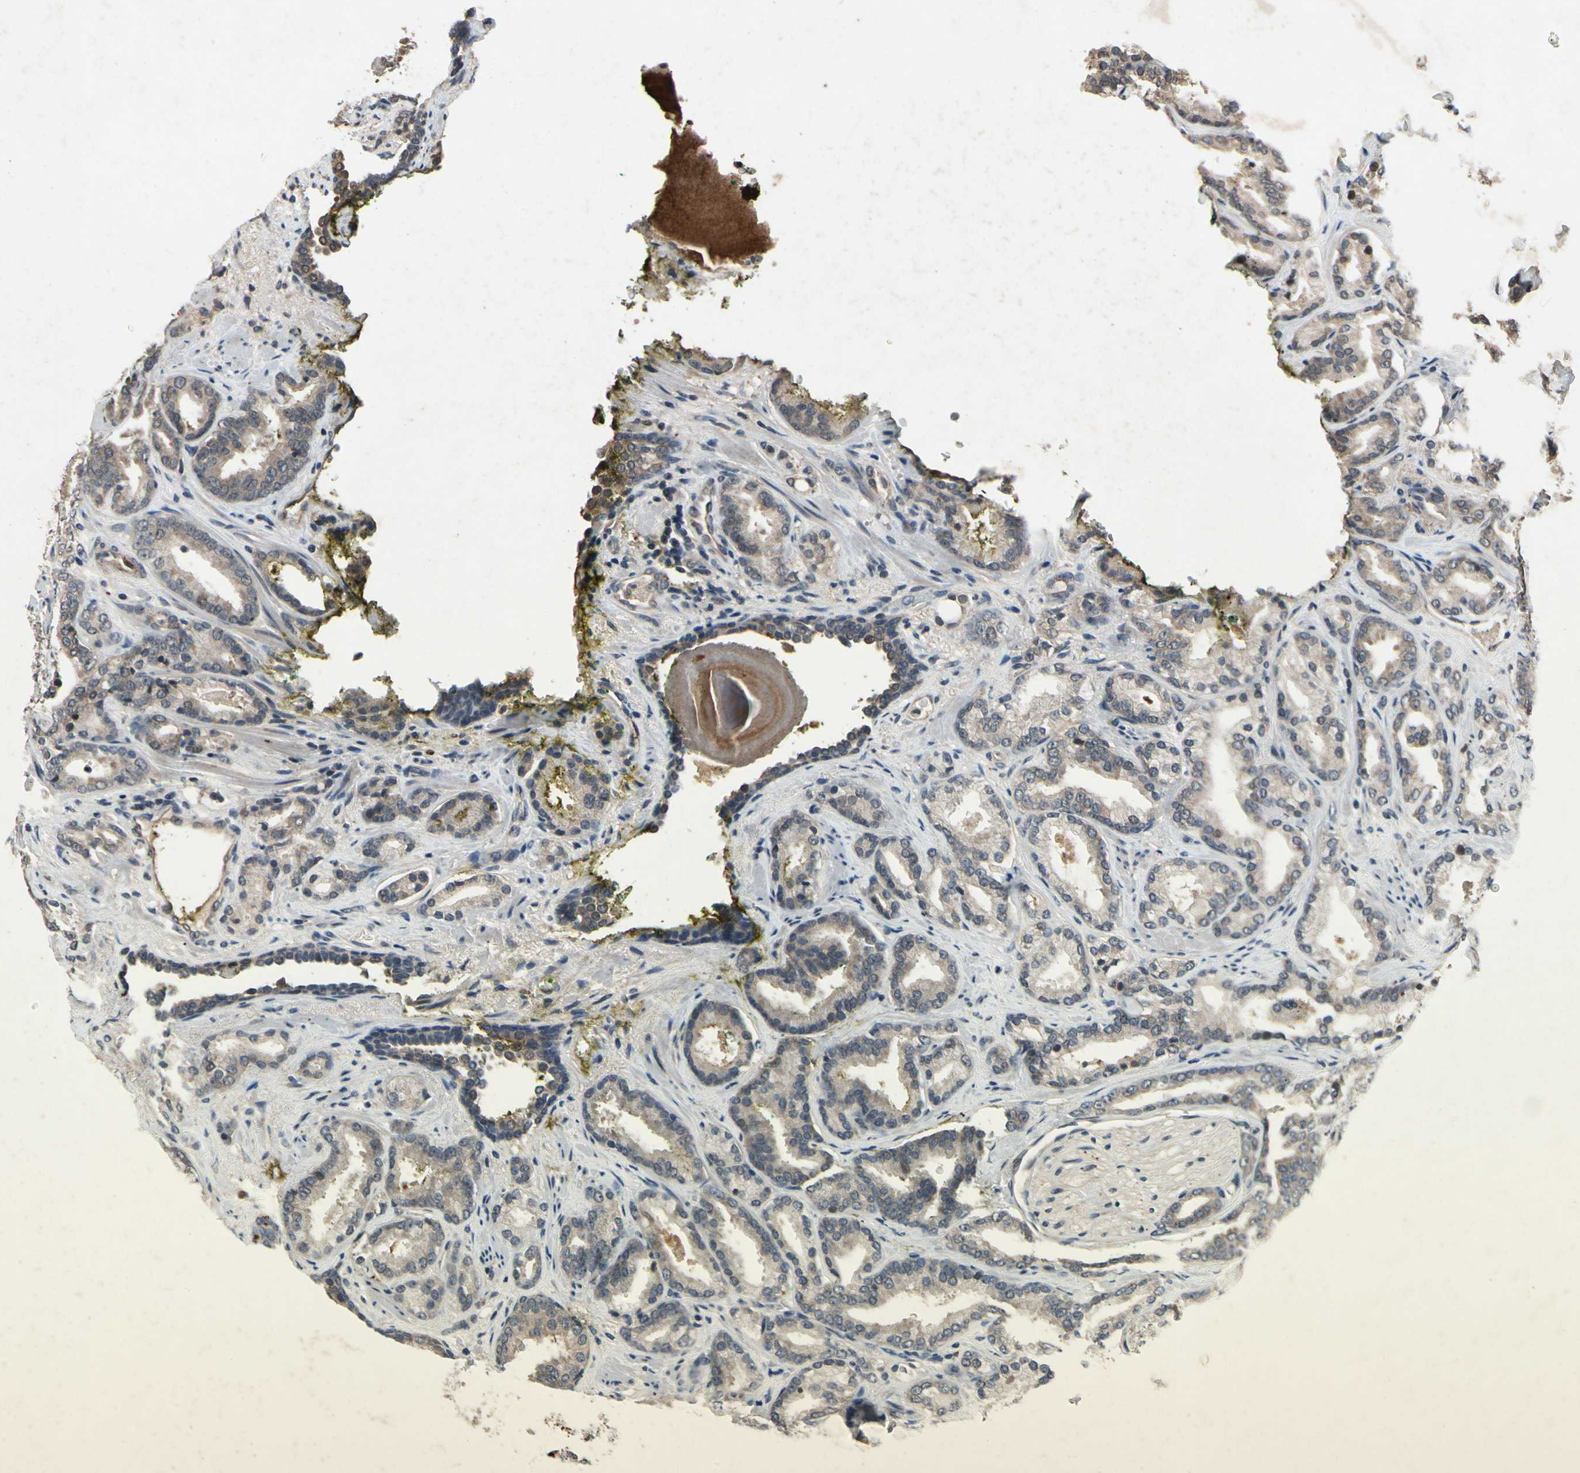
{"staining": {"intensity": "weak", "quantity": "25%-75%", "location": "cytoplasmic/membranous"}, "tissue": "prostate cancer", "cell_type": "Tumor cells", "image_type": "cancer", "snomed": [{"axis": "morphology", "description": "Adenocarcinoma, Low grade"}, {"axis": "topography", "description": "Prostate"}], "caption": "Human adenocarcinoma (low-grade) (prostate) stained for a protein (brown) exhibits weak cytoplasmic/membranous positive positivity in about 25%-75% of tumor cells.", "gene": "DPY19L3", "patient": {"sex": "male", "age": 63}}